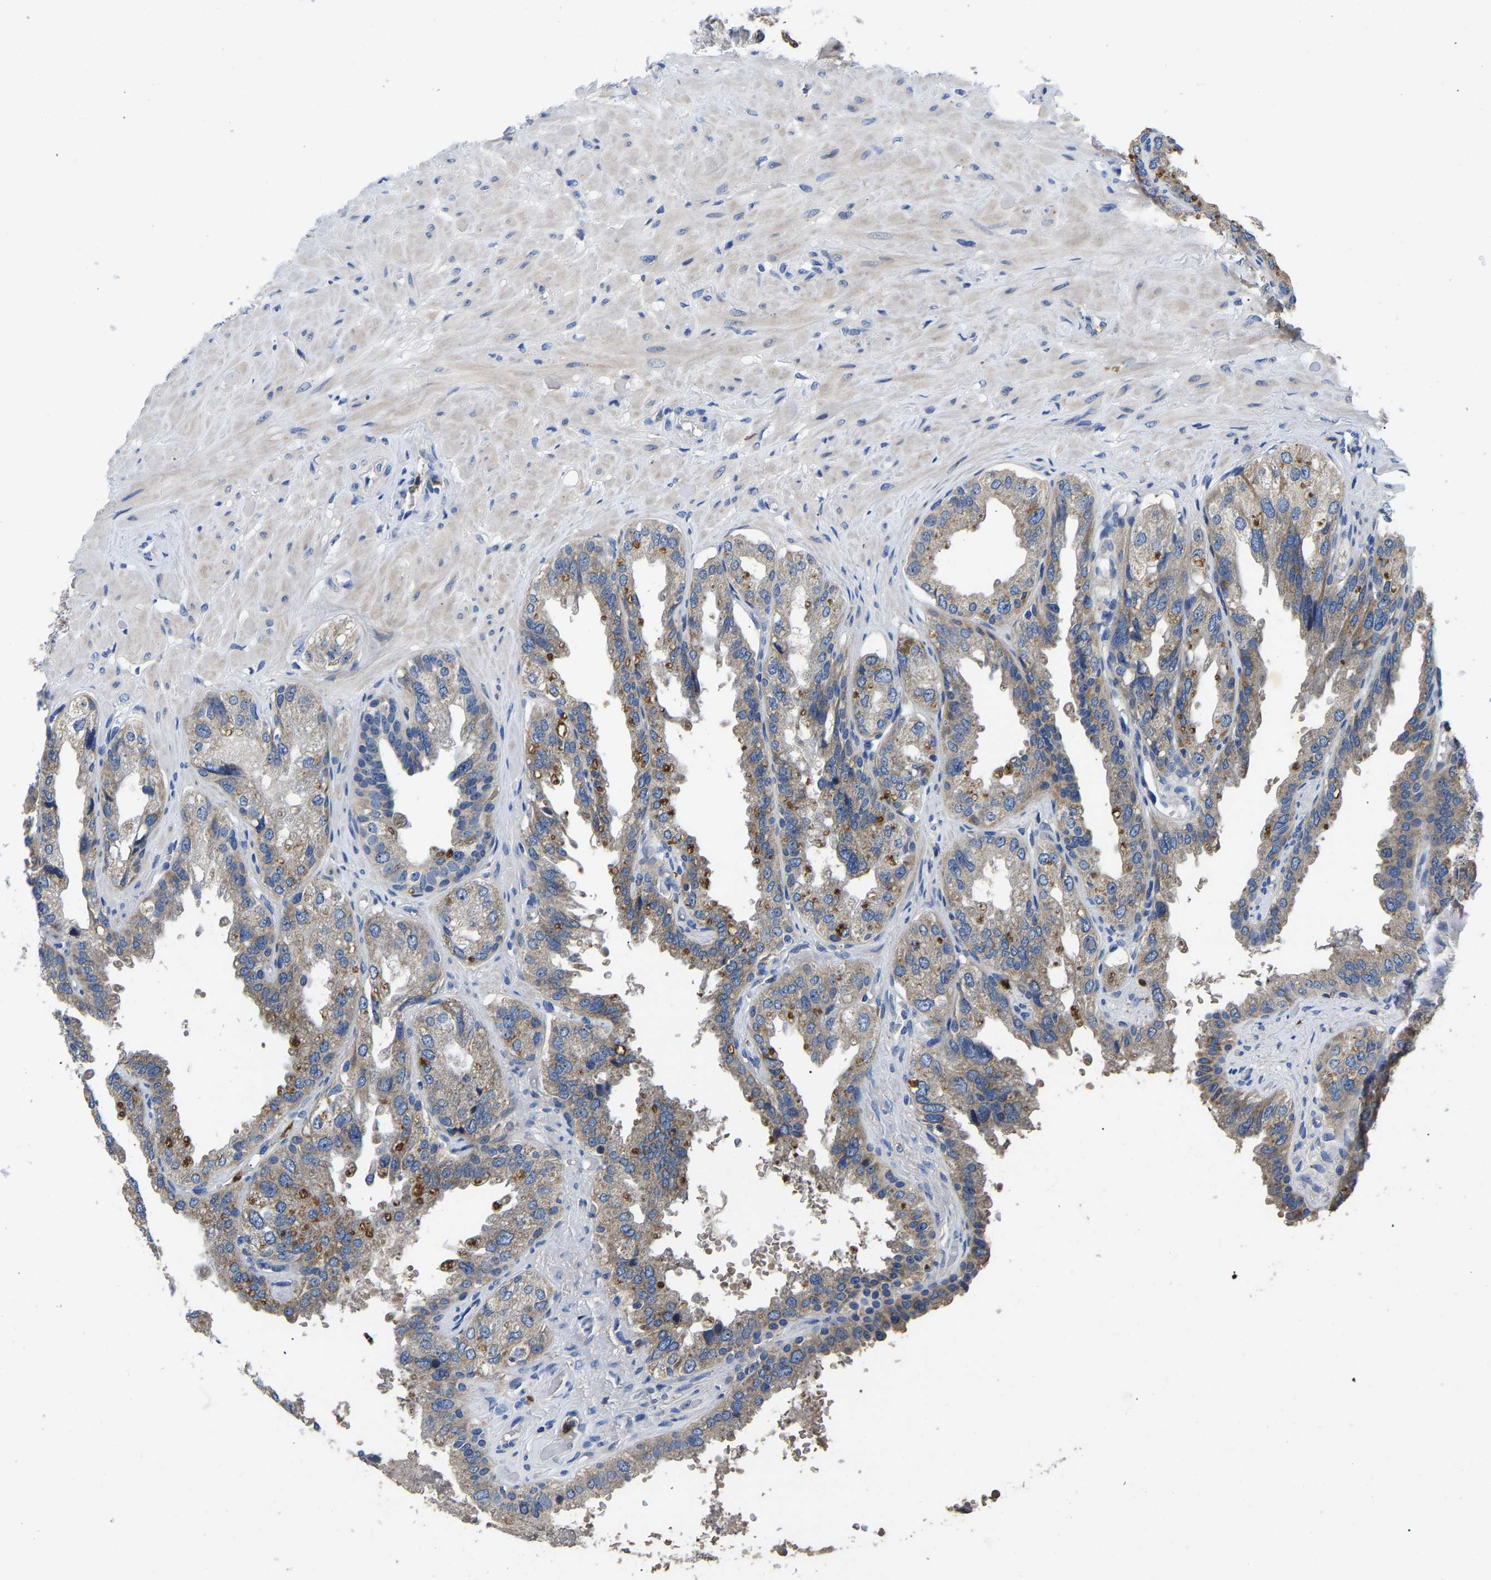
{"staining": {"intensity": "moderate", "quantity": "<25%", "location": "cytoplasmic/membranous"}, "tissue": "seminal vesicle", "cell_type": "Glandular cells", "image_type": "normal", "snomed": [{"axis": "morphology", "description": "Normal tissue, NOS"}, {"axis": "topography", "description": "Seminal veicle"}], "caption": "Immunohistochemistry of normal seminal vesicle reveals low levels of moderate cytoplasmic/membranous positivity in approximately <25% of glandular cells. The staining was performed using DAB to visualize the protein expression in brown, while the nuclei were stained in blue with hematoxylin (Magnification: 20x).", "gene": "TOR1B", "patient": {"sex": "male", "age": 68}}